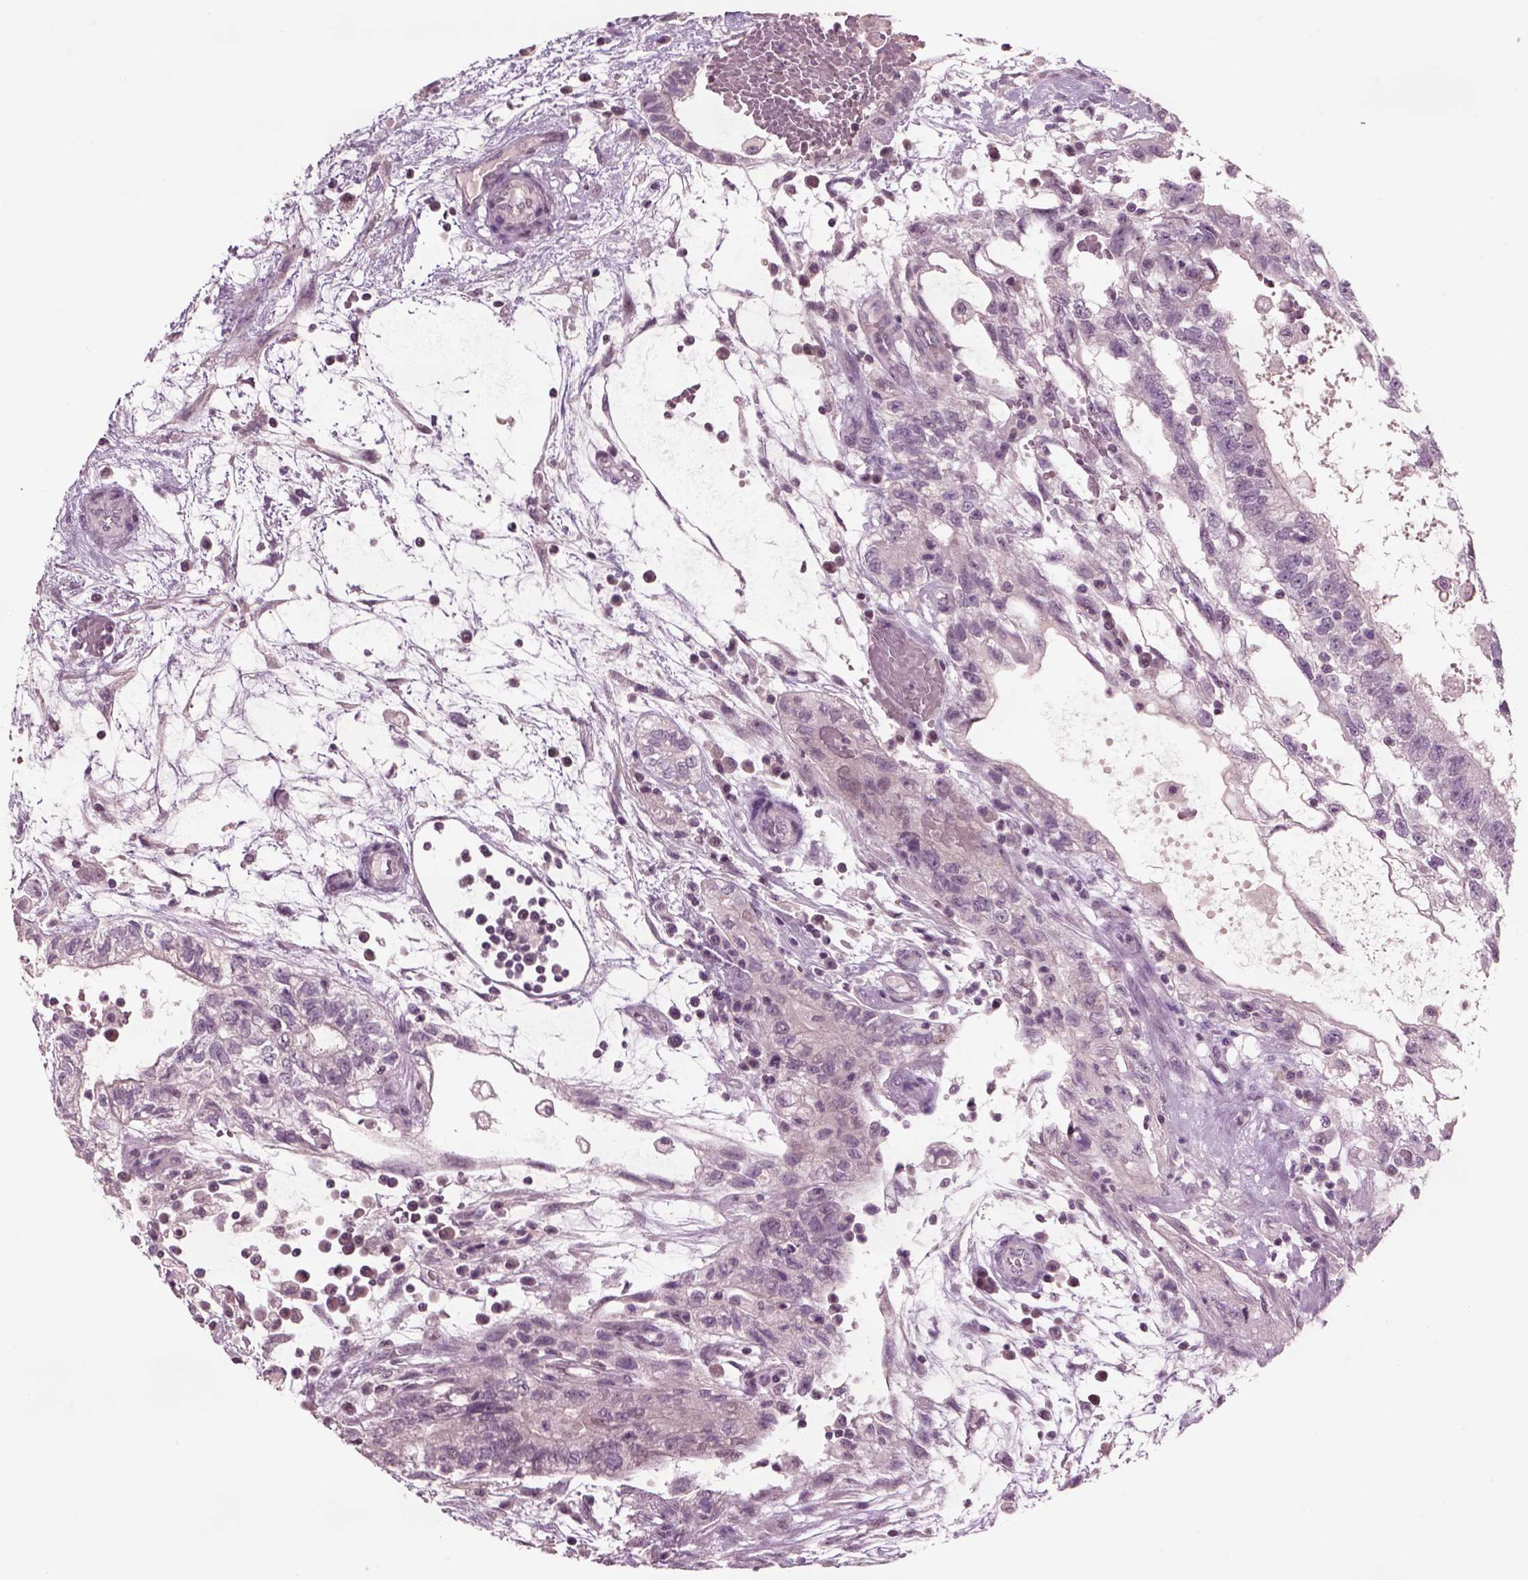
{"staining": {"intensity": "negative", "quantity": "none", "location": "none"}, "tissue": "testis cancer", "cell_type": "Tumor cells", "image_type": "cancer", "snomed": [{"axis": "morphology", "description": "Normal tissue, NOS"}, {"axis": "morphology", "description": "Carcinoma, Embryonal, NOS"}, {"axis": "topography", "description": "Testis"}, {"axis": "topography", "description": "Epididymis"}], "caption": "This micrograph is of testis embryonal carcinoma stained with IHC to label a protein in brown with the nuclei are counter-stained blue. There is no expression in tumor cells.", "gene": "CHGB", "patient": {"sex": "male", "age": 32}}